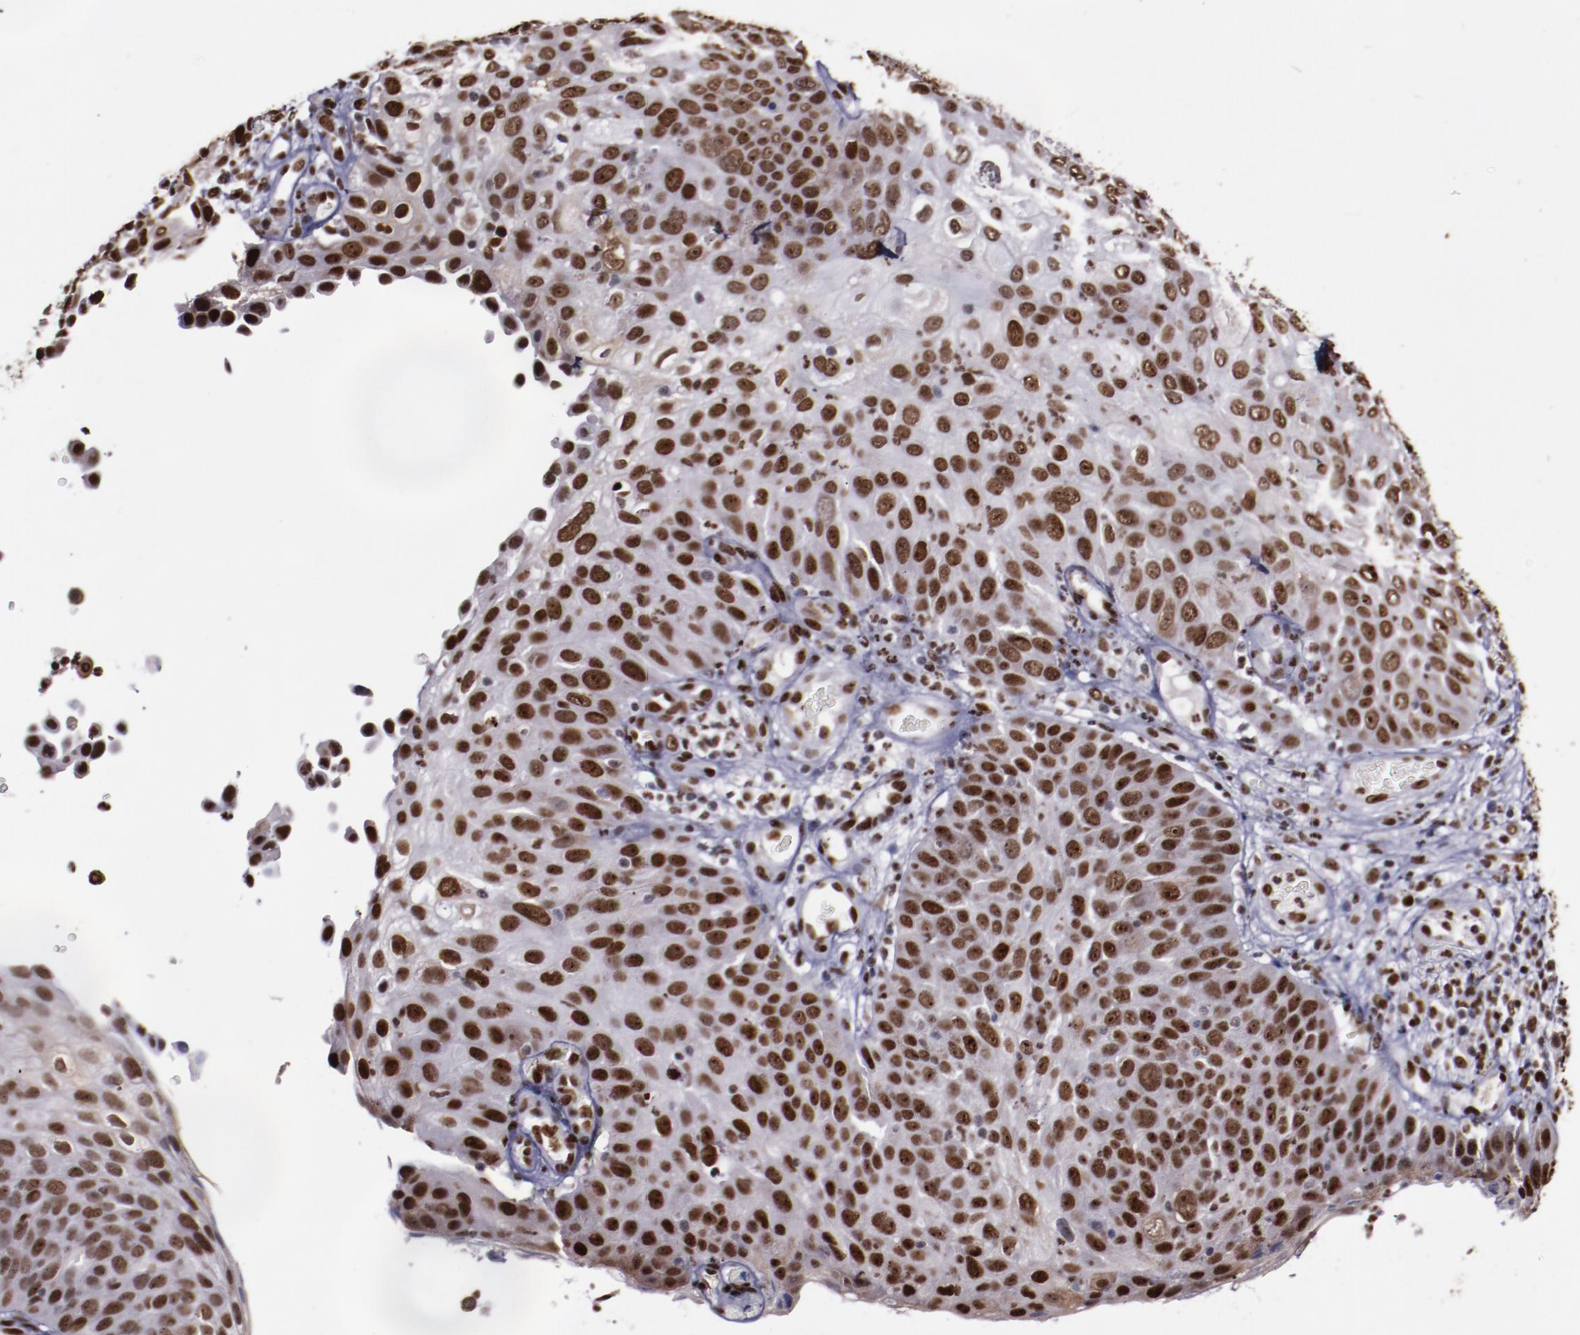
{"staining": {"intensity": "strong", "quantity": ">75%", "location": "nuclear"}, "tissue": "skin cancer", "cell_type": "Tumor cells", "image_type": "cancer", "snomed": [{"axis": "morphology", "description": "Squamous cell carcinoma, NOS"}, {"axis": "topography", "description": "Skin"}], "caption": "Protein positivity by IHC shows strong nuclear expression in about >75% of tumor cells in skin cancer (squamous cell carcinoma).", "gene": "APEX1", "patient": {"sex": "male", "age": 87}}